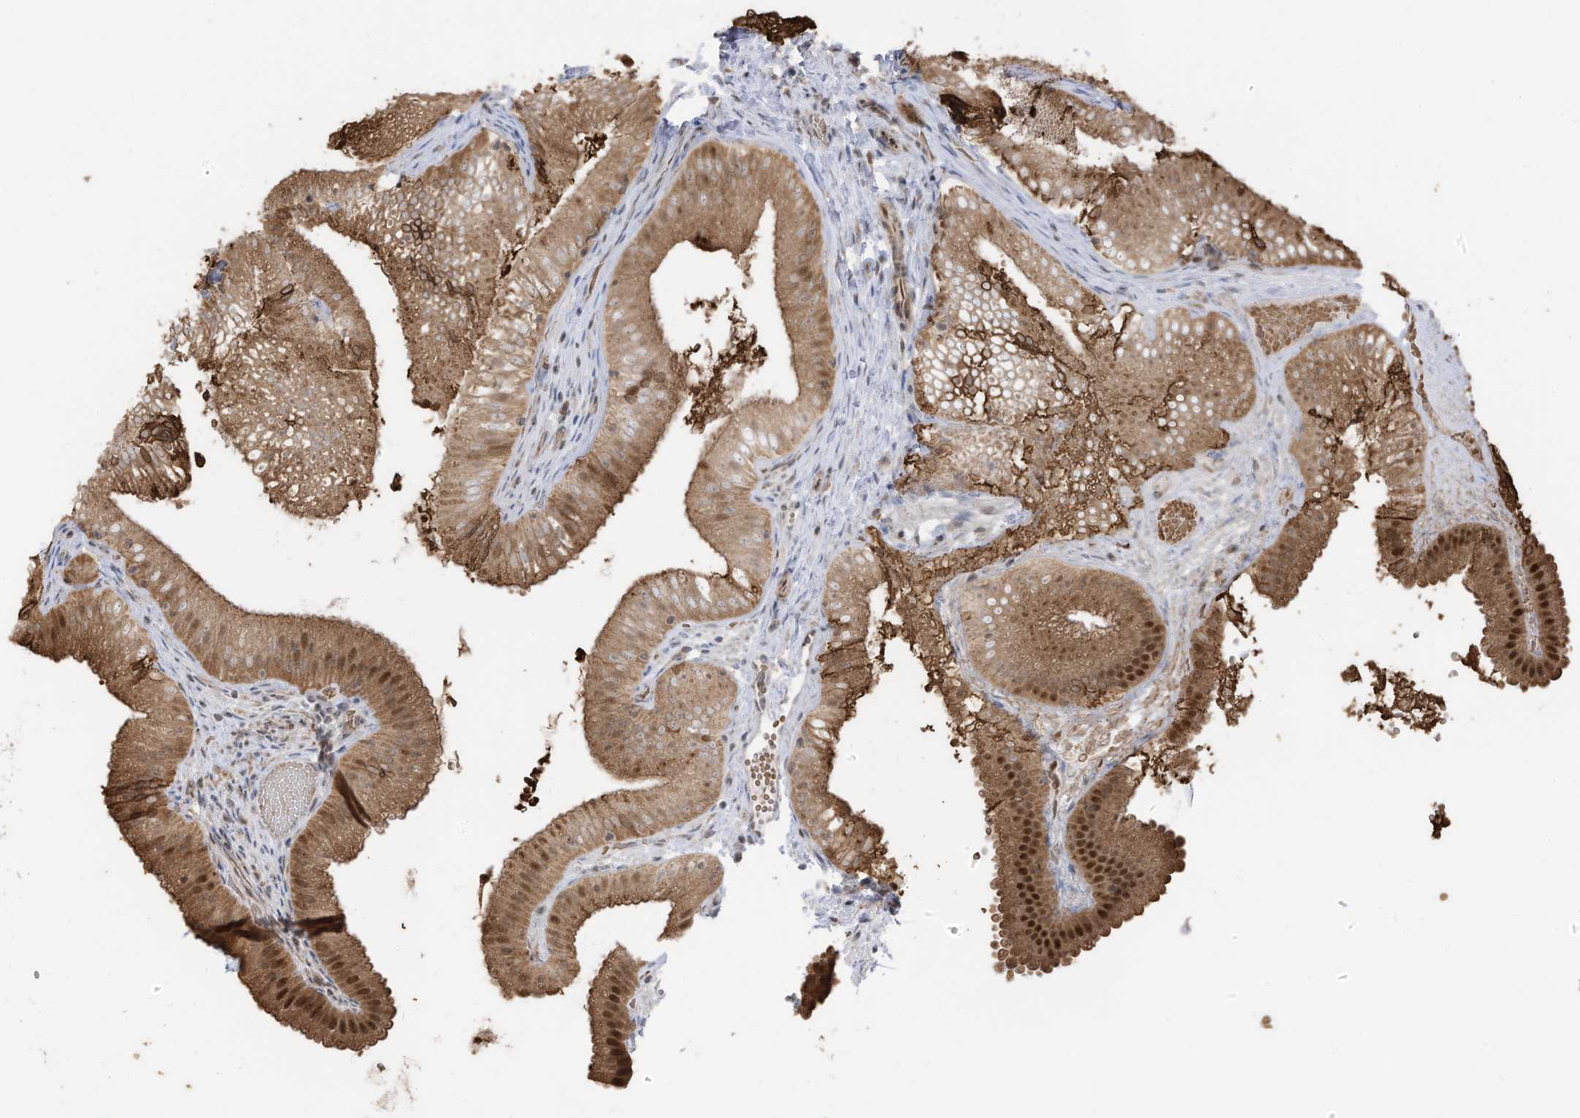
{"staining": {"intensity": "moderate", "quantity": ">75%", "location": "cytoplasmic/membranous,nuclear"}, "tissue": "gallbladder", "cell_type": "Glandular cells", "image_type": "normal", "snomed": [{"axis": "morphology", "description": "Normal tissue, NOS"}, {"axis": "topography", "description": "Gallbladder"}], "caption": "About >75% of glandular cells in normal gallbladder show moderate cytoplasmic/membranous,nuclear protein expression as visualized by brown immunohistochemical staining.", "gene": "ZCWPW2", "patient": {"sex": "female", "age": 30}}